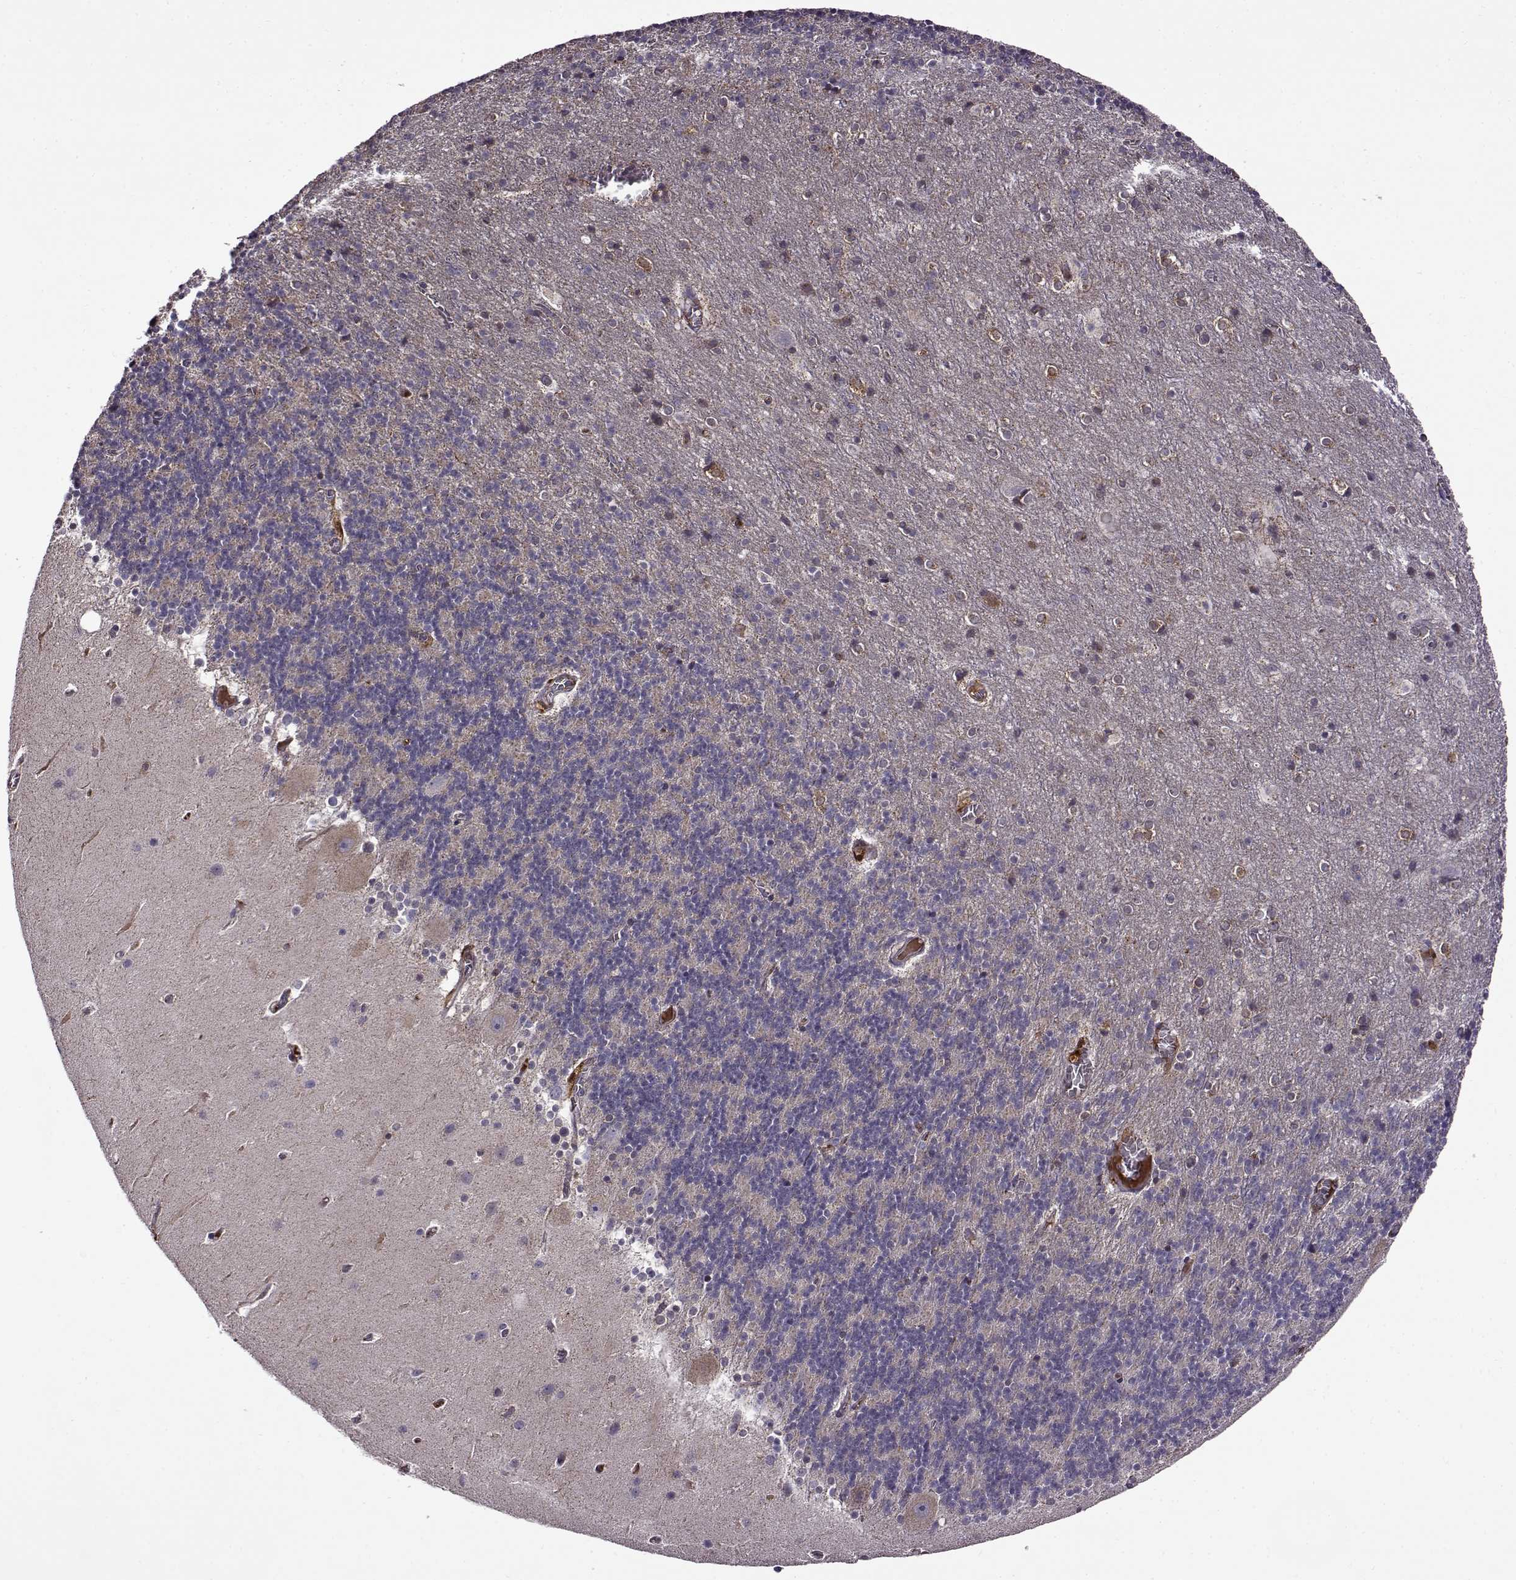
{"staining": {"intensity": "negative", "quantity": "none", "location": "none"}, "tissue": "cerebellum", "cell_type": "Cells in granular layer", "image_type": "normal", "snomed": [{"axis": "morphology", "description": "Normal tissue, NOS"}, {"axis": "topography", "description": "Cerebellum"}], "caption": "Cerebellum stained for a protein using immunohistochemistry (IHC) exhibits no positivity cells in granular layer.", "gene": "MTSS1", "patient": {"sex": "male", "age": 70}}